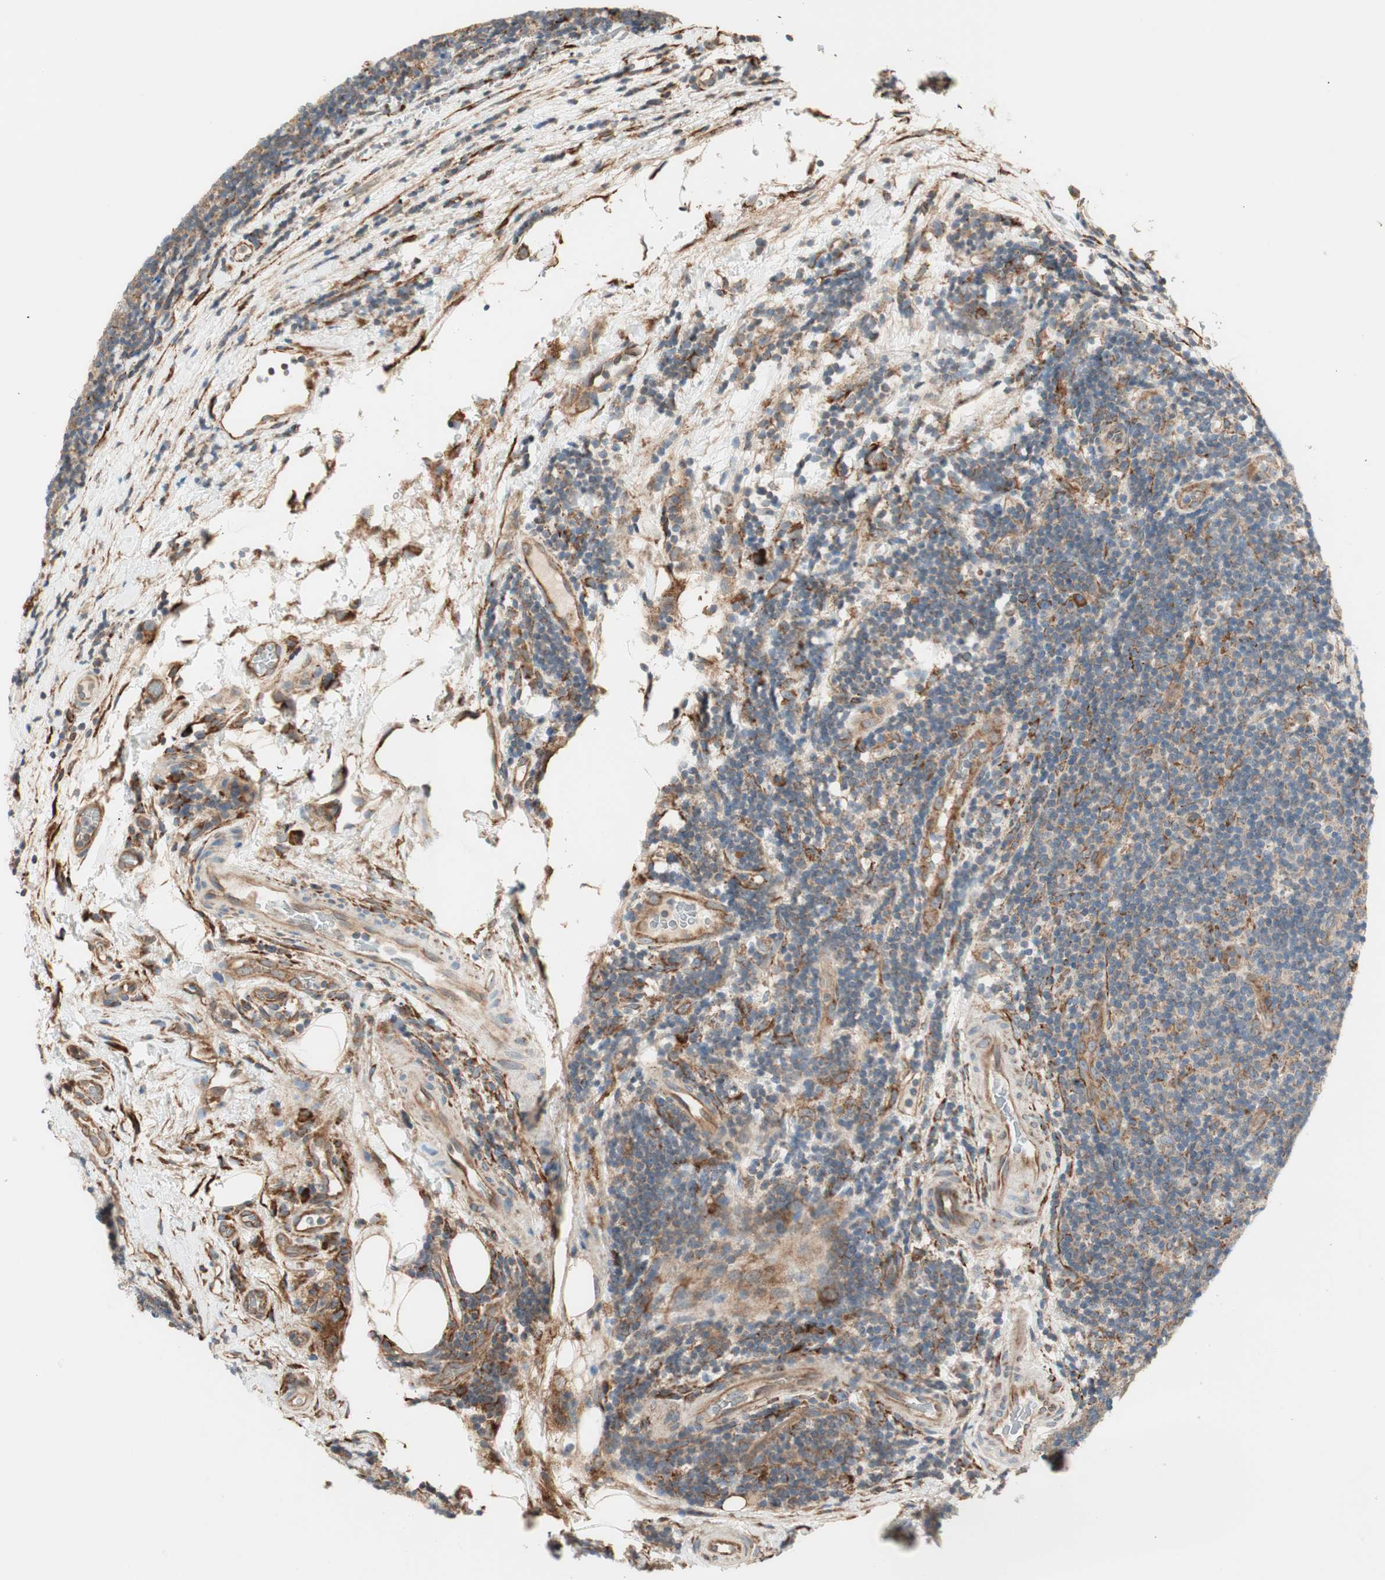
{"staining": {"intensity": "strong", "quantity": ">75%", "location": "cytoplasmic/membranous"}, "tissue": "lymphoma", "cell_type": "Tumor cells", "image_type": "cancer", "snomed": [{"axis": "morphology", "description": "Malignant lymphoma, non-Hodgkin's type, Low grade"}, {"axis": "topography", "description": "Lymph node"}], "caption": "Immunohistochemistry photomicrograph of neoplastic tissue: malignant lymphoma, non-Hodgkin's type (low-grade) stained using IHC displays high levels of strong protein expression localized specifically in the cytoplasmic/membranous of tumor cells, appearing as a cytoplasmic/membranous brown color.", "gene": "P4HA1", "patient": {"sex": "male", "age": 83}}